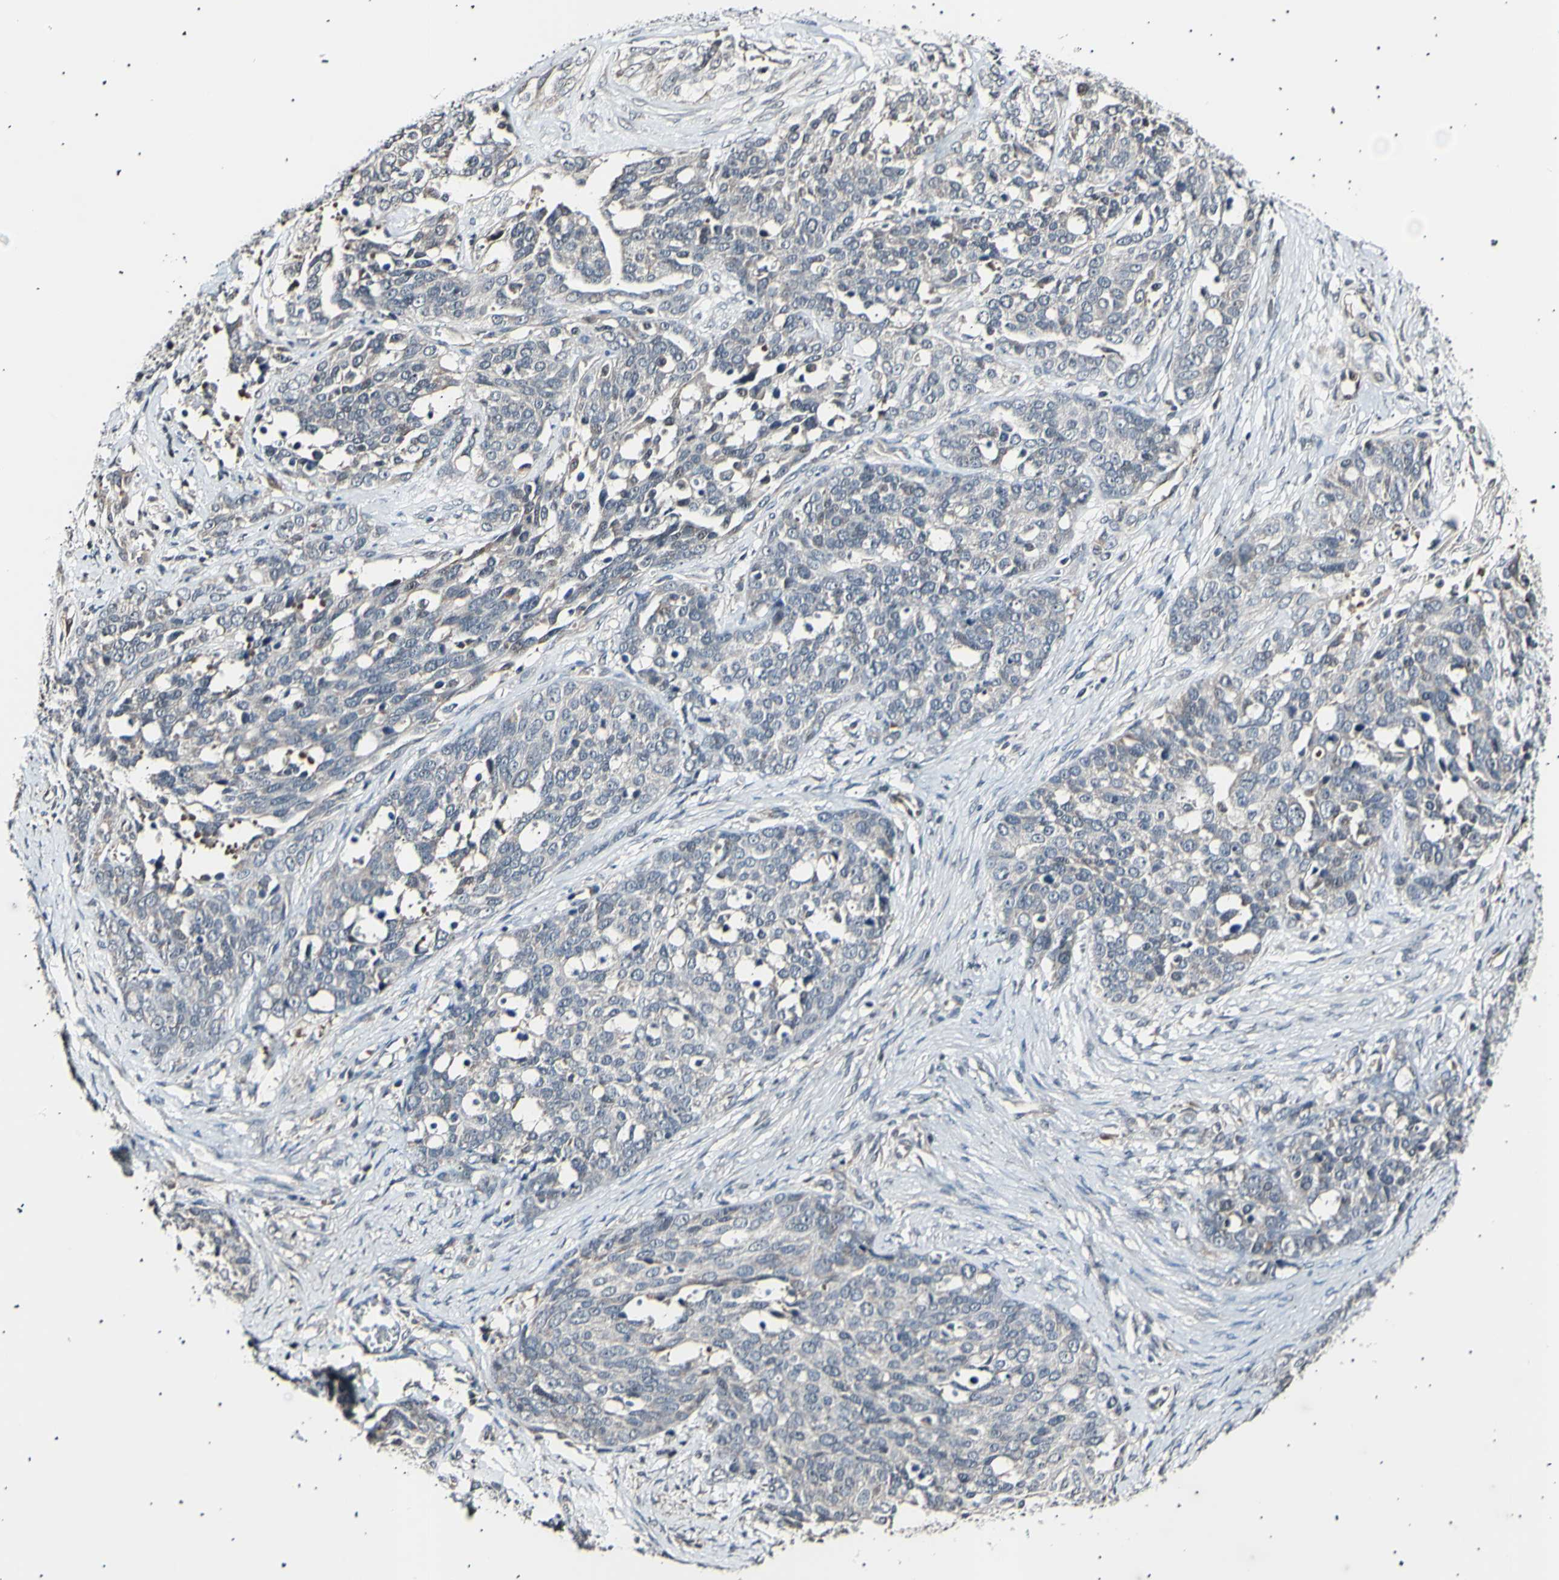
{"staining": {"intensity": "negative", "quantity": "none", "location": "none"}, "tissue": "ovarian cancer", "cell_type": "Tumor cells", "image_type": "cancer", "snomed": [{"axis": "morphology", "description": "Cystadenocarcinoma, serous, NOS"}, {"axis": "topography", "description": "Ovary"}], "caption": "High magnification brightfield microscopy of serous cystadenocarcinoma (ovarian) stained with DAB (brown) and counterstained with hematoxylin (blue): tumor cells show no significant positivity.", "gene": "AK1", "patient": {"sex": "female", "age": 44}}